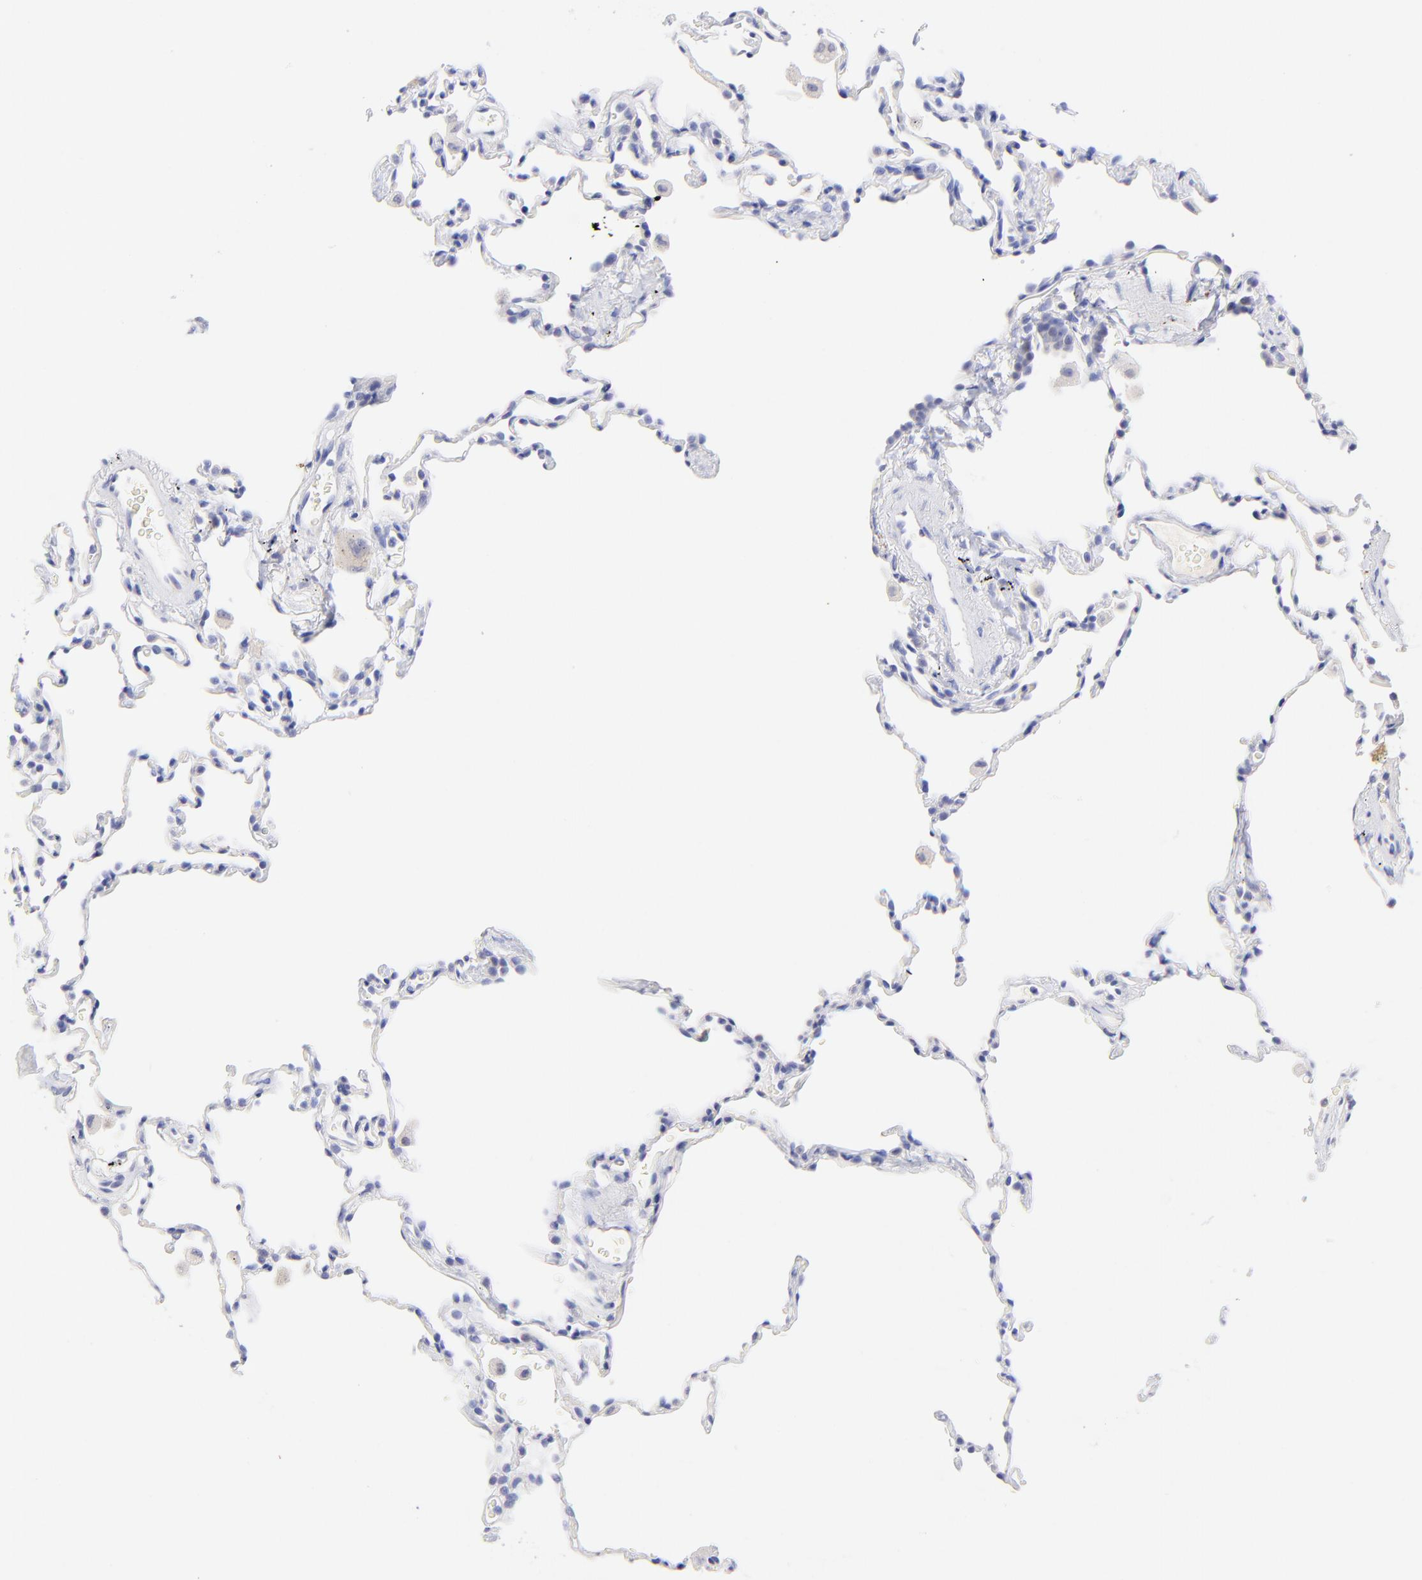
{"staining": {"intensity": "negative", "quantity": "none", "location": "none"}, "tissue": "lung", "cell_type": "Alveolar cells", "image_type": "normal", "snomed": [{"axis": "morphology", "description": "Normal tissue, NOS"}, {"axis": "morphology", "description": "Soft tissue tumor metastatic"}, {"axis": "topography", "description": "Lung"}], "caption": "This is a histopathology image of immunohistochemistry (IHC) staining of benign lung, which shows no expression in alveolar cells.", "gene": "RAB3A", "patient": {"sex": "male", "age": 59}}